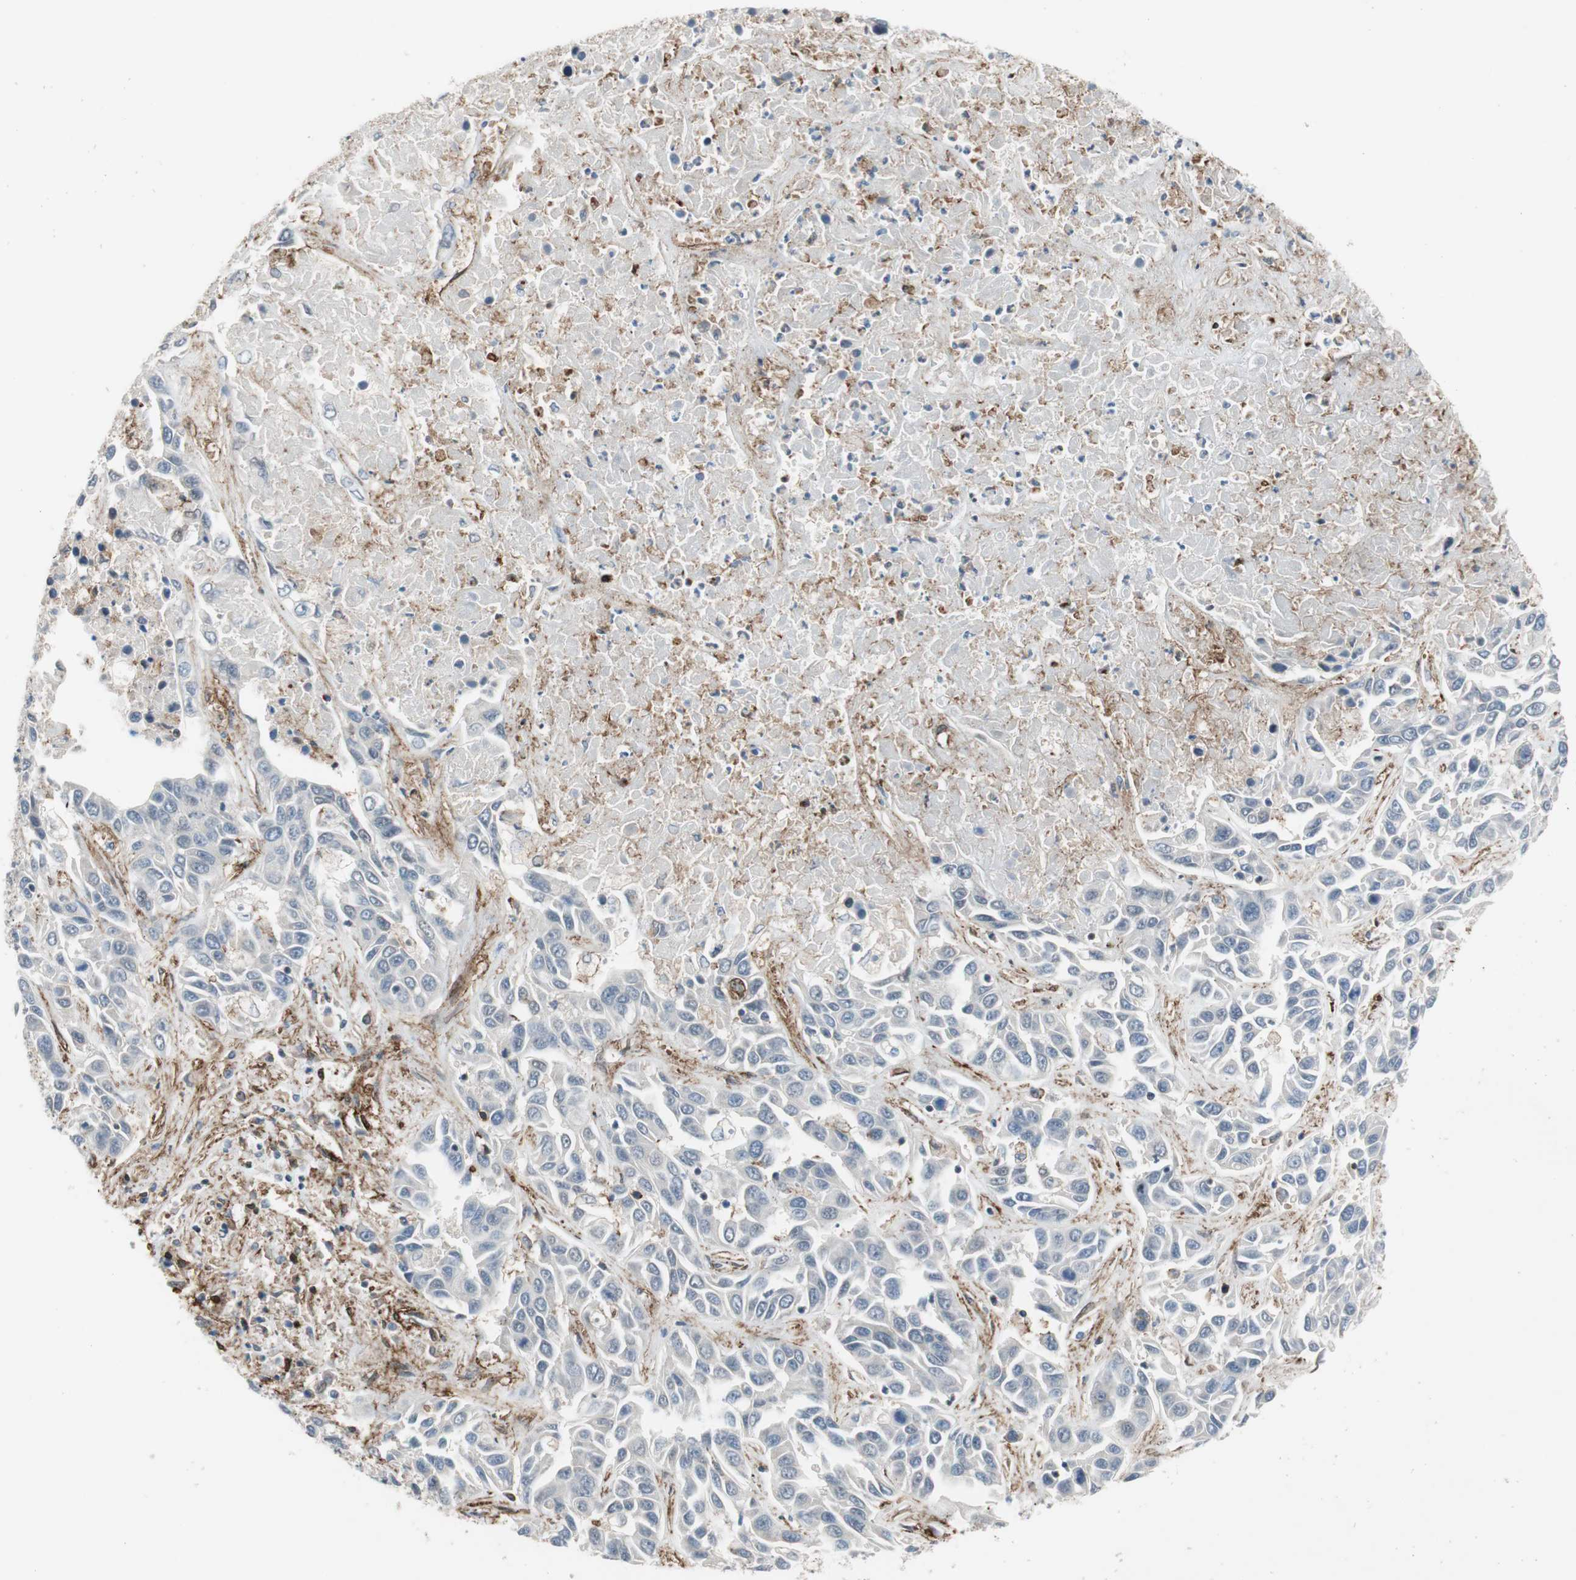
{"staining": {"intensity": "negative", "quantity": "none", "location": "none"}, "tissue": "liver cancer", "cell_type": "Tumor cells", "image_type": "cancer", "snomed": [{"axis": "morphology", "description": "Cholangiocarcinoma"}, {"axis": "topography", "description": "Liver"}], "caption": "This photomicrograph is of liver cancer stained with immunohistochemistry (IHC) to label a protein in brown with the nuclei are counter-stained blue. There is no expression in tumor cells.", "gene": "GRHL1", "patient": {"sex": "female", "age": 52}}